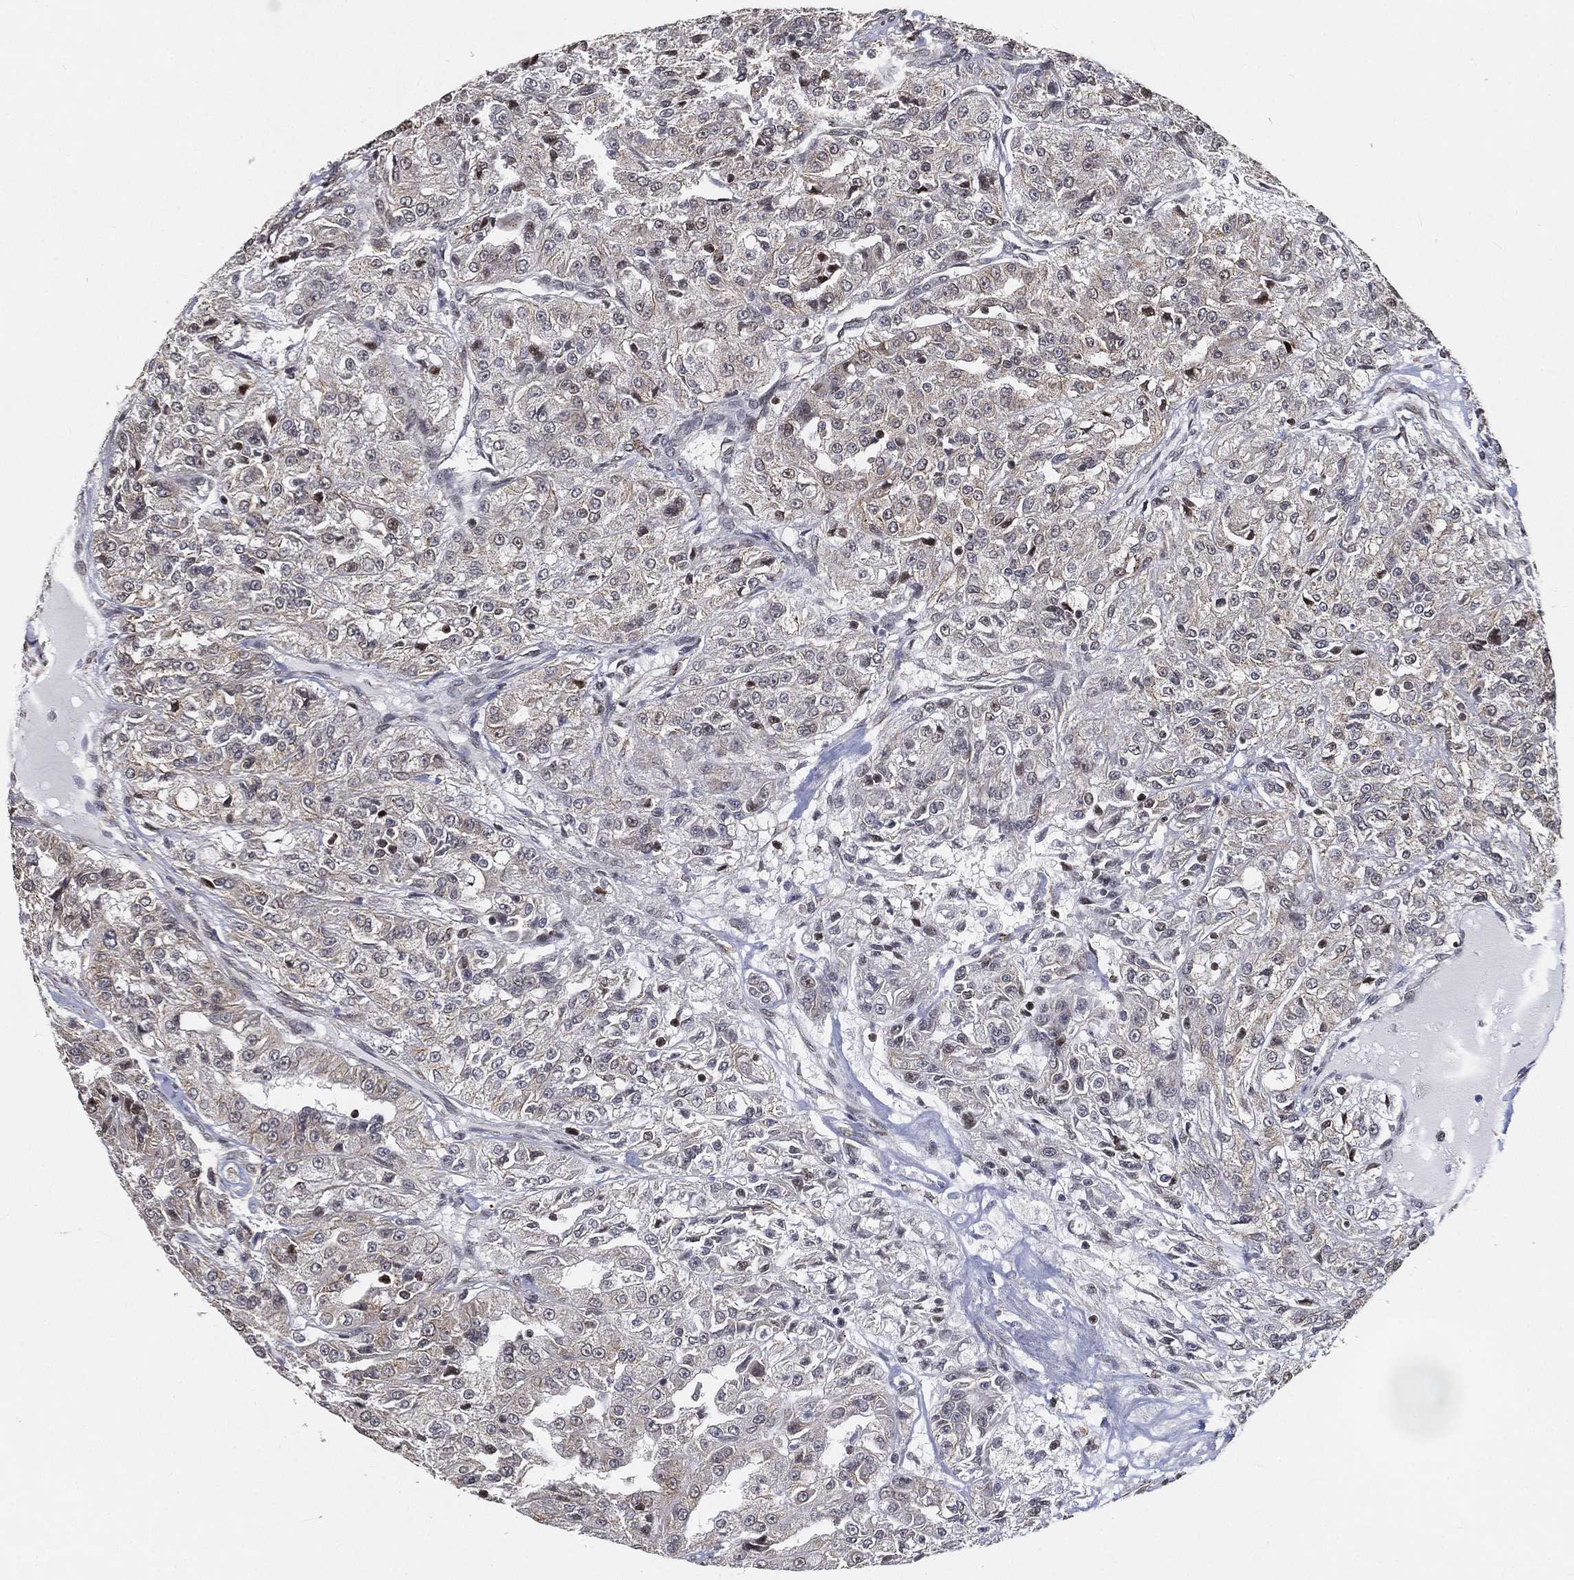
{"staining": {"intensity": "negative", "quantity": "none", "location": "none"}, "tissue": "renal cancer", "cell_type": "Tumor cells", "image_type": "cancer", "snomed": [{"axis": "morphology", "description": "Adenocarcinoma, NOS"}, {"axis": "topography", "description": "Kidney"}], "caption": "Immunohistochemistry micrograph of adenocarcinoma (renal) stained for a protein (brown), which displays no positivity in tumor cells. (DAB immunohistochemistry visualized using brightfield microscopy, high magnification).", "gene": "RSRC2", "patient": {"sex": "female", "age": 63}}